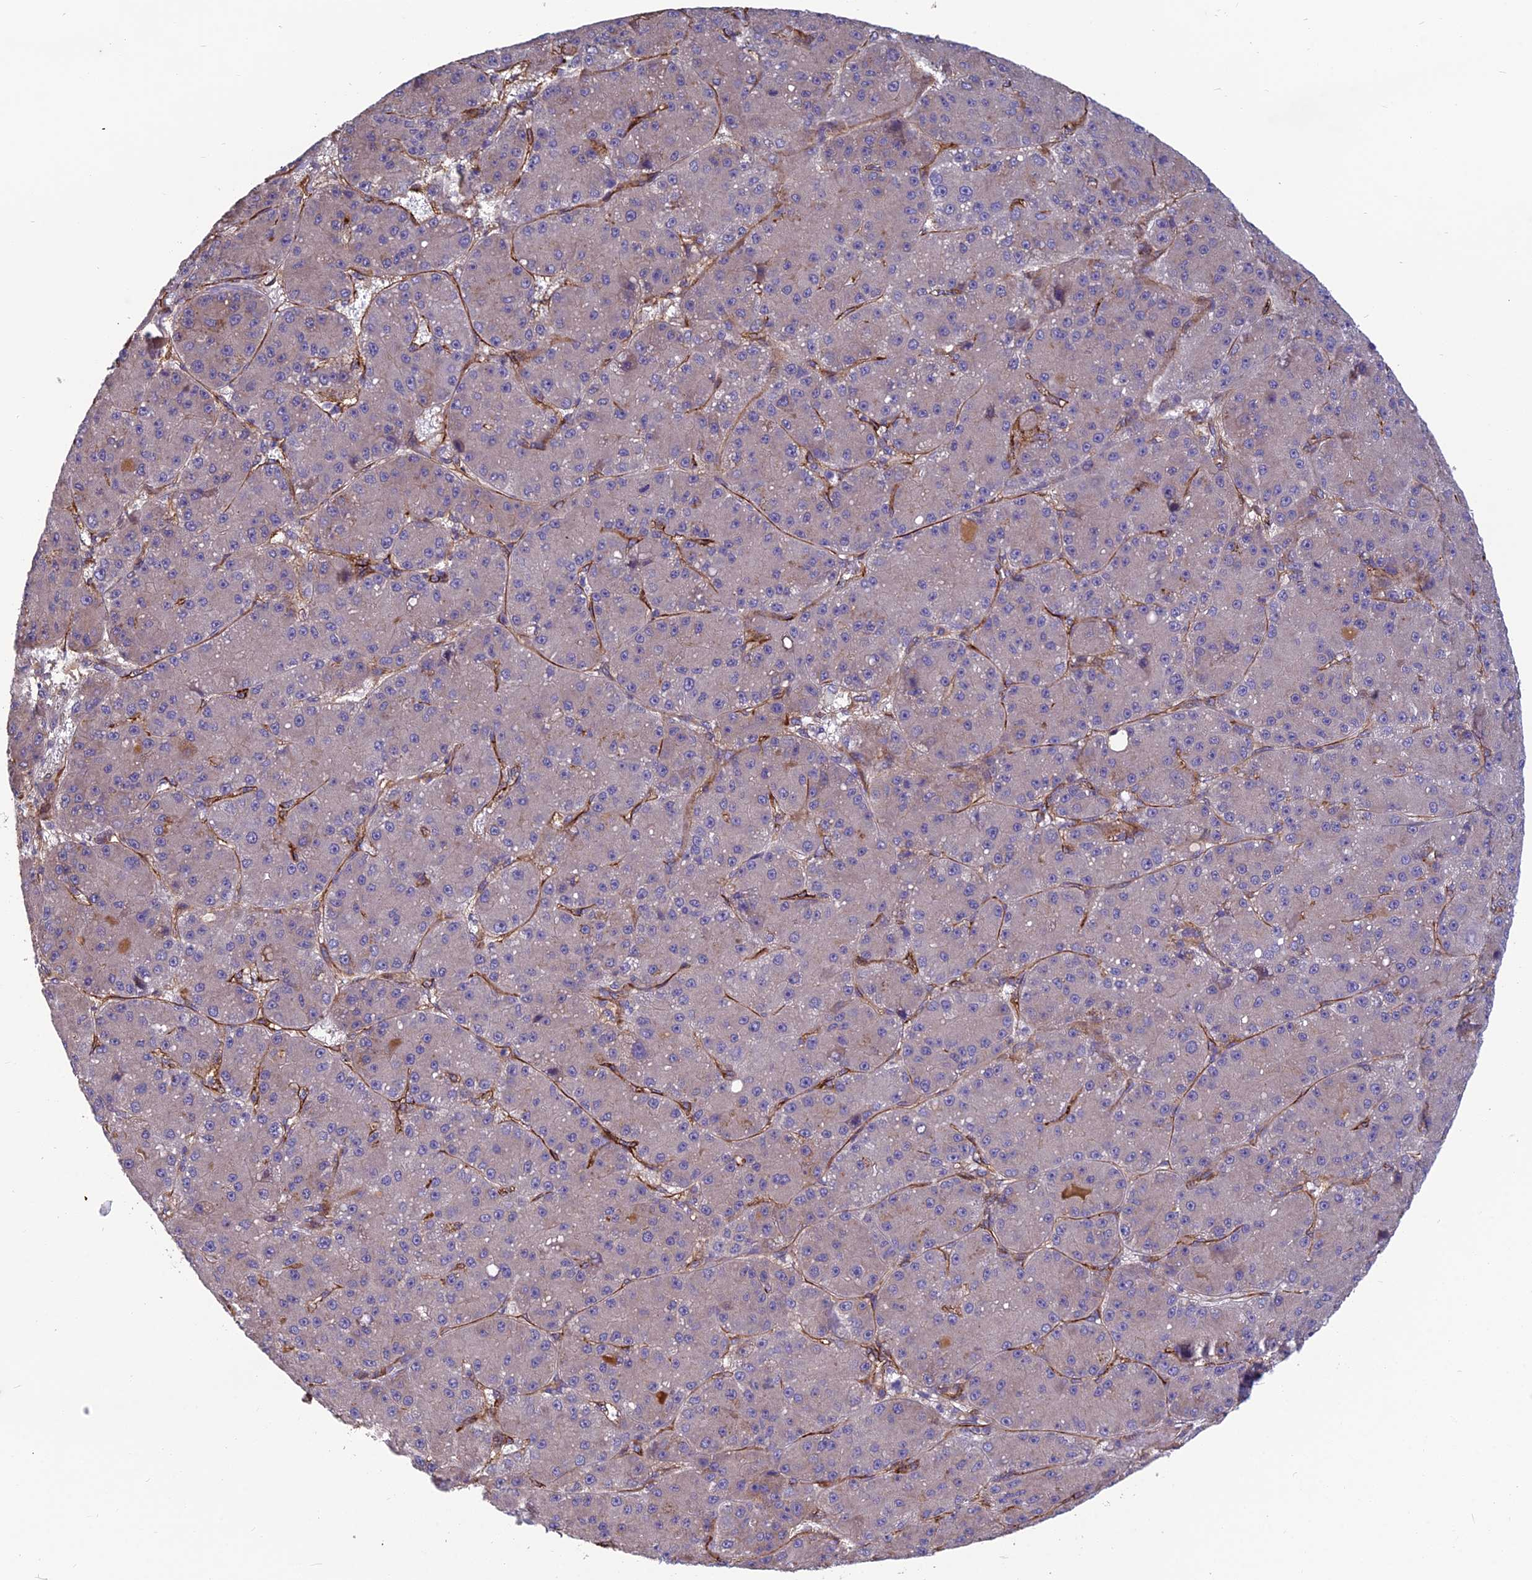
{"staining": {"intensity": "negative", "quantity": "none", "location": "none"}, "tissue": "liver cancer", "cell_type": "Tumor cells", "image_type": "cancer", "snomed": [{"axis": "morphology", "description": "Carcinoma, Hepatocellular, NOS"}, {"axis": "topography", "description": "Liver"}], "caption": "Immunohistochemistry of liver hepatocellular carcinoma exhibits no positivity in tumor cells. The staining was performed using DAB to visualize the protein expression in brown, while the nuclei were stained in blue with hematoxylin (Magnification: 20x).", "gene": "TSPAN15", "patient": {"sex": "male", "age": 67}}